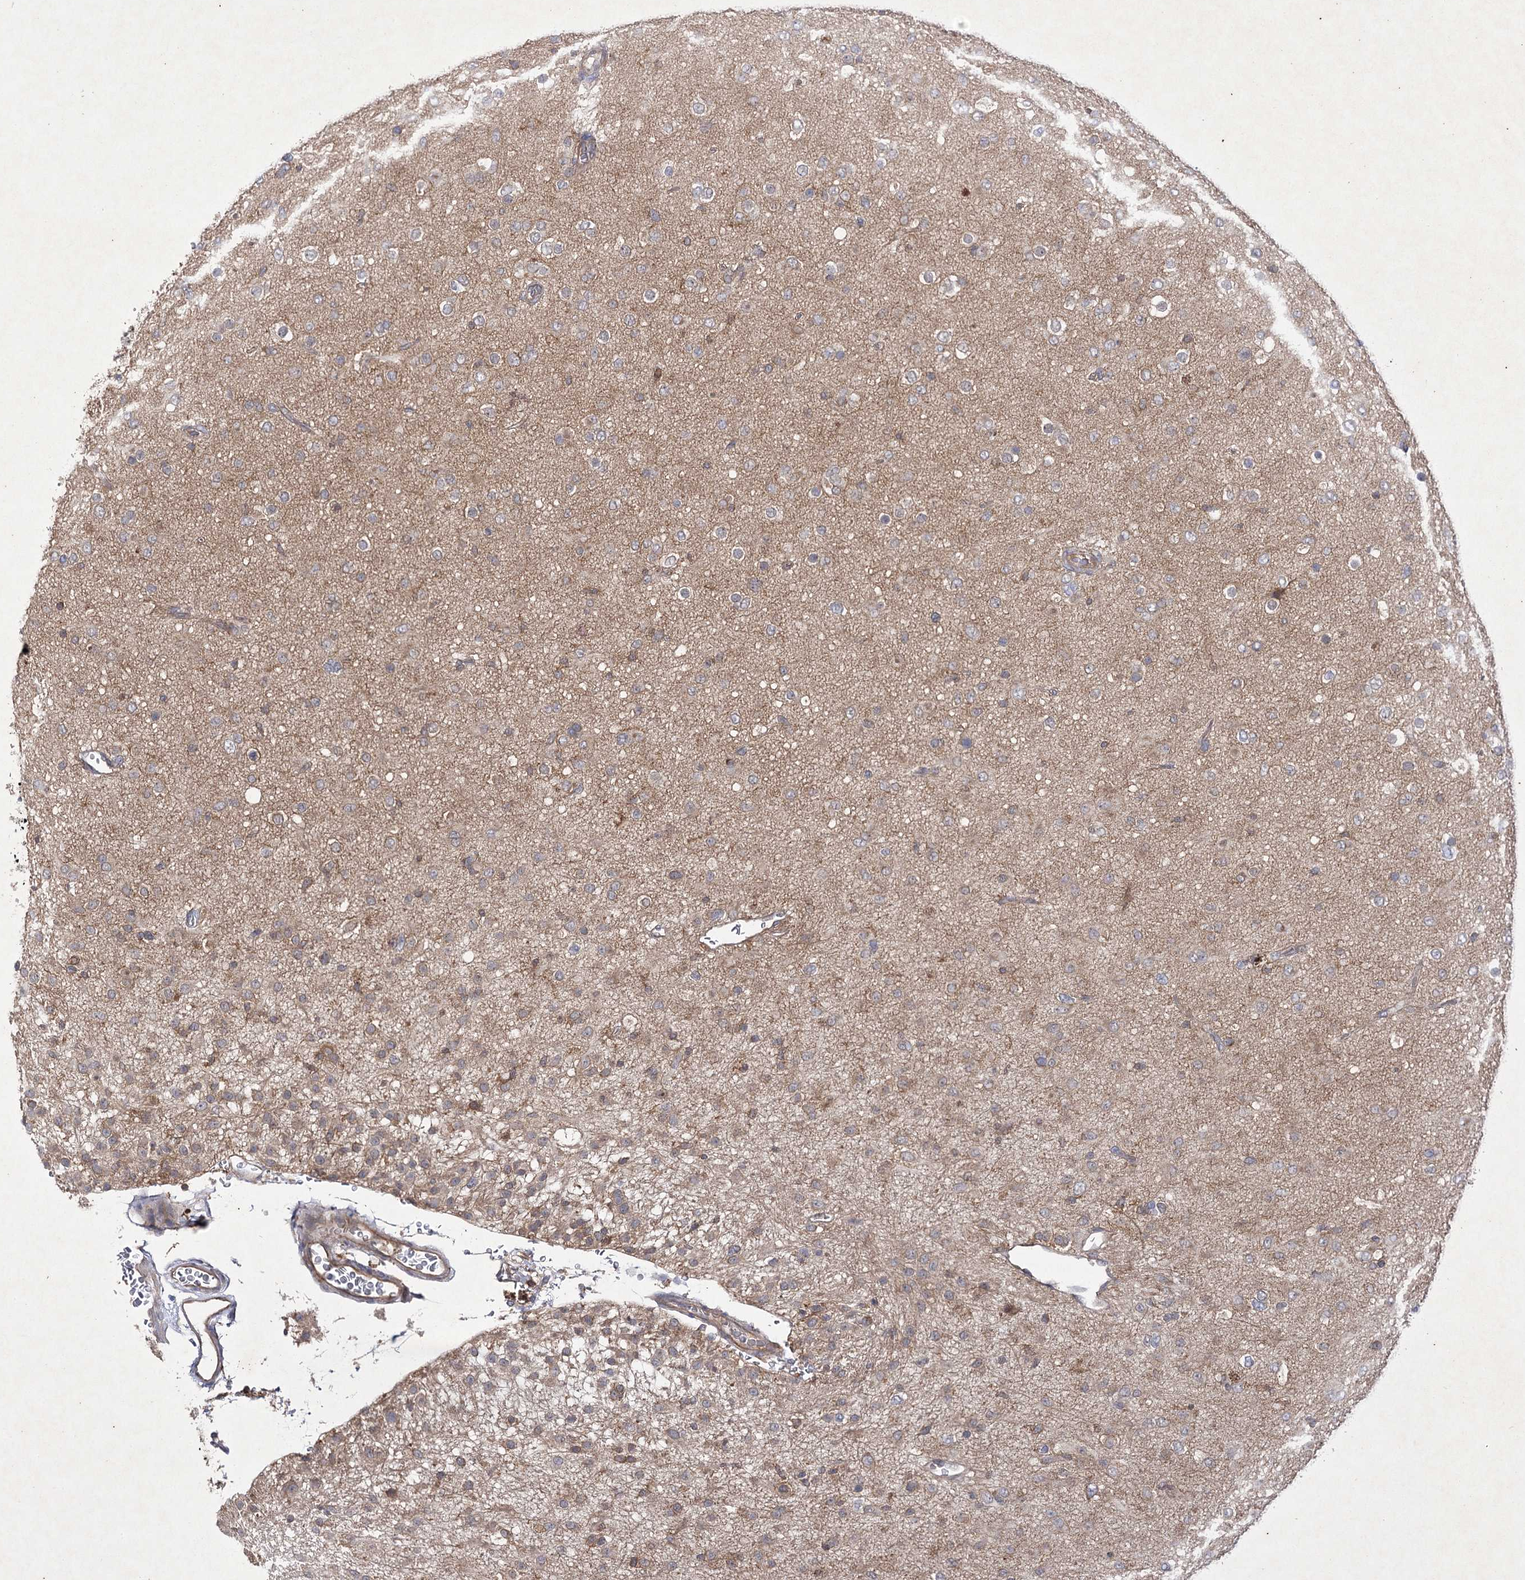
{"staining": {"intensity": "negative", "quantity": "none", "location": "none"}, "tissue": "glioma", "cell_type": "Tumor cells", "image_type": "cancer", "snomed": [{"axis": "morphology", "description": "Glioma, malignant, Low grade"}, {"axis": "topography", "description": "Brain"}], "caption": "This histopathology image is of glioma stained with immunohistochemistry to label a protein in brown with the nuclei are counter-stained blue. There is no staining in tumor cells.", "gene": "BCR", "patient": {"sex": "male", "age": 65}}